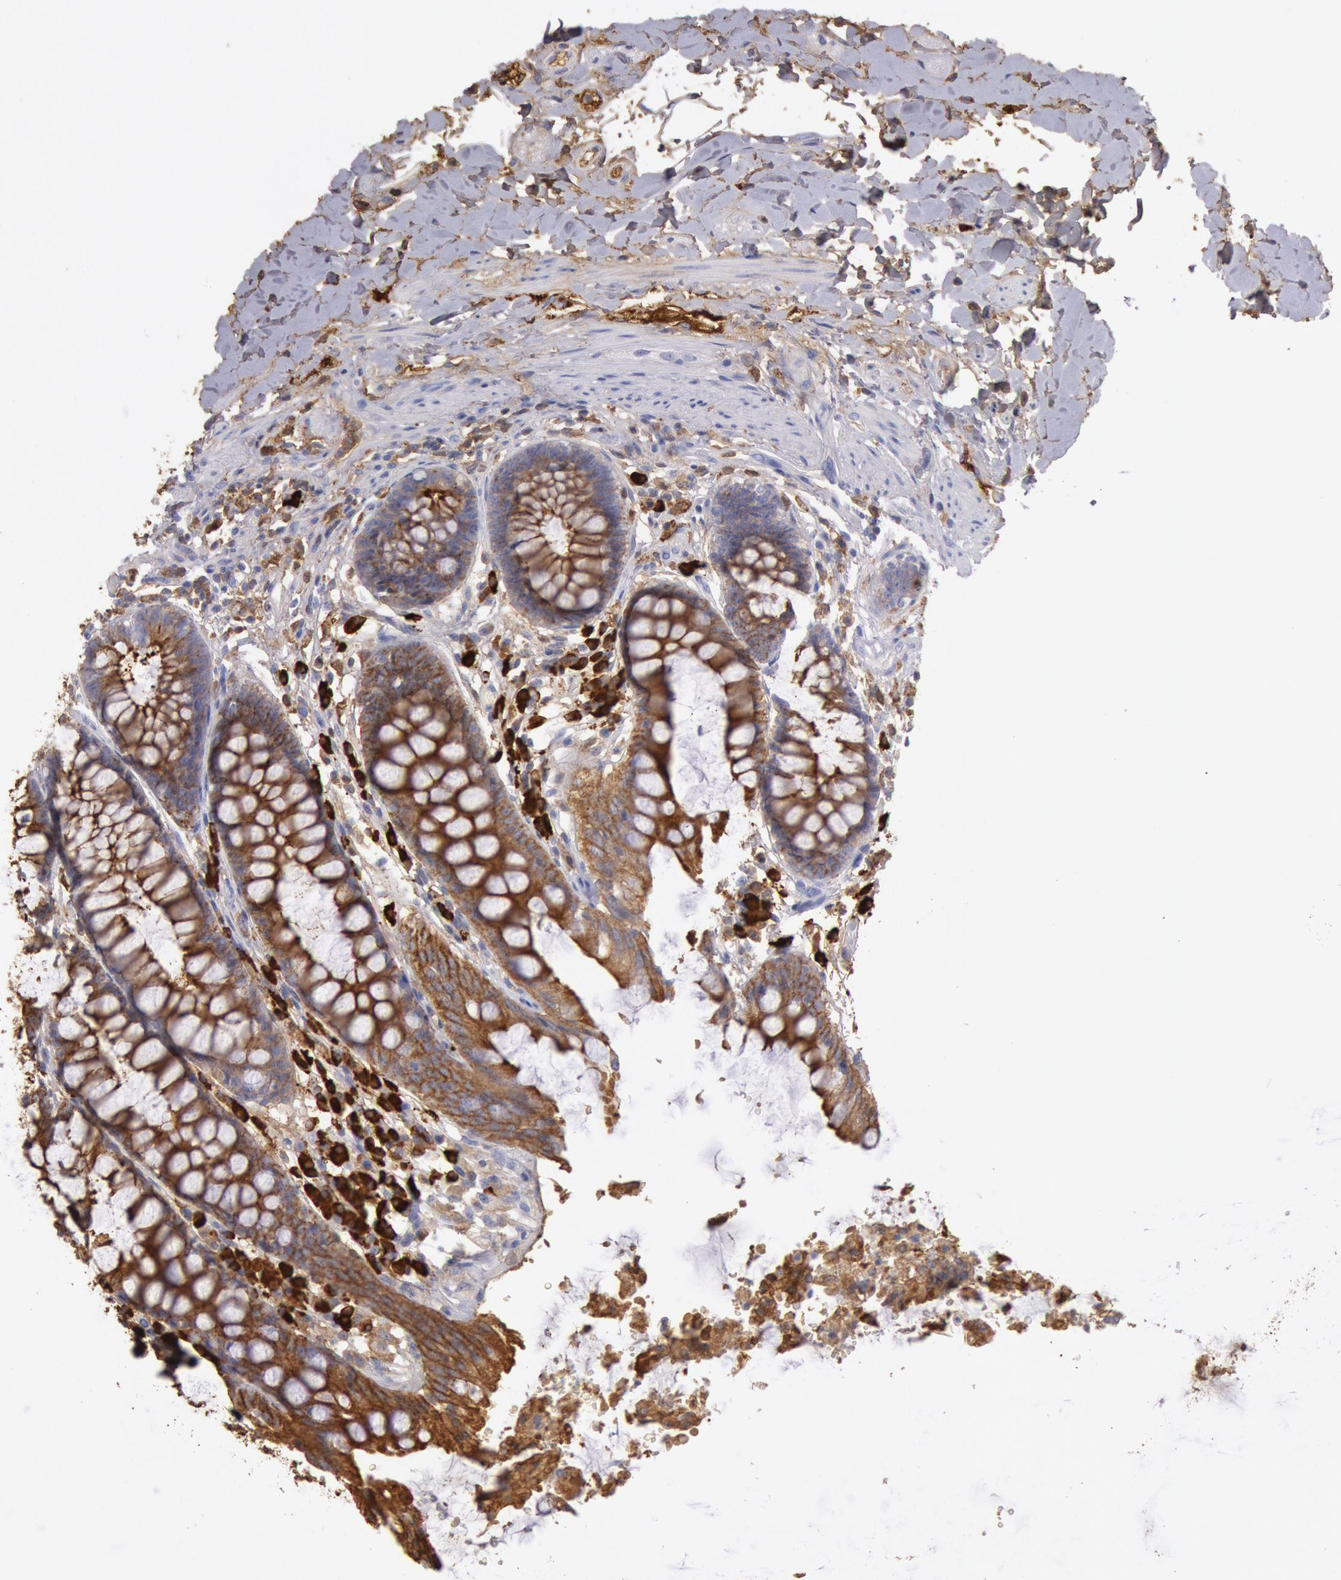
{"staining": {"intensity": "moderate", "quantity": ">75%", "location": "cytoplasmic/membranous"}, "tissue": "rectum", "cell_type": "Glandular cells", "image_type": "normal", "snomed": [{"axis": "morphology", "description": "Normal tissue, NOS"}, {"axis": "topography", "description": "Rectum"}], "caption": "Rectum stained with DAB immunohistochemistry (IHC) exhibits medium levels of moderate cytoplasmic/membranous staining in approximately >75% of glandular cells.", "gene": "IGHA1", "patient": {"sex": "female", "age": 46}}